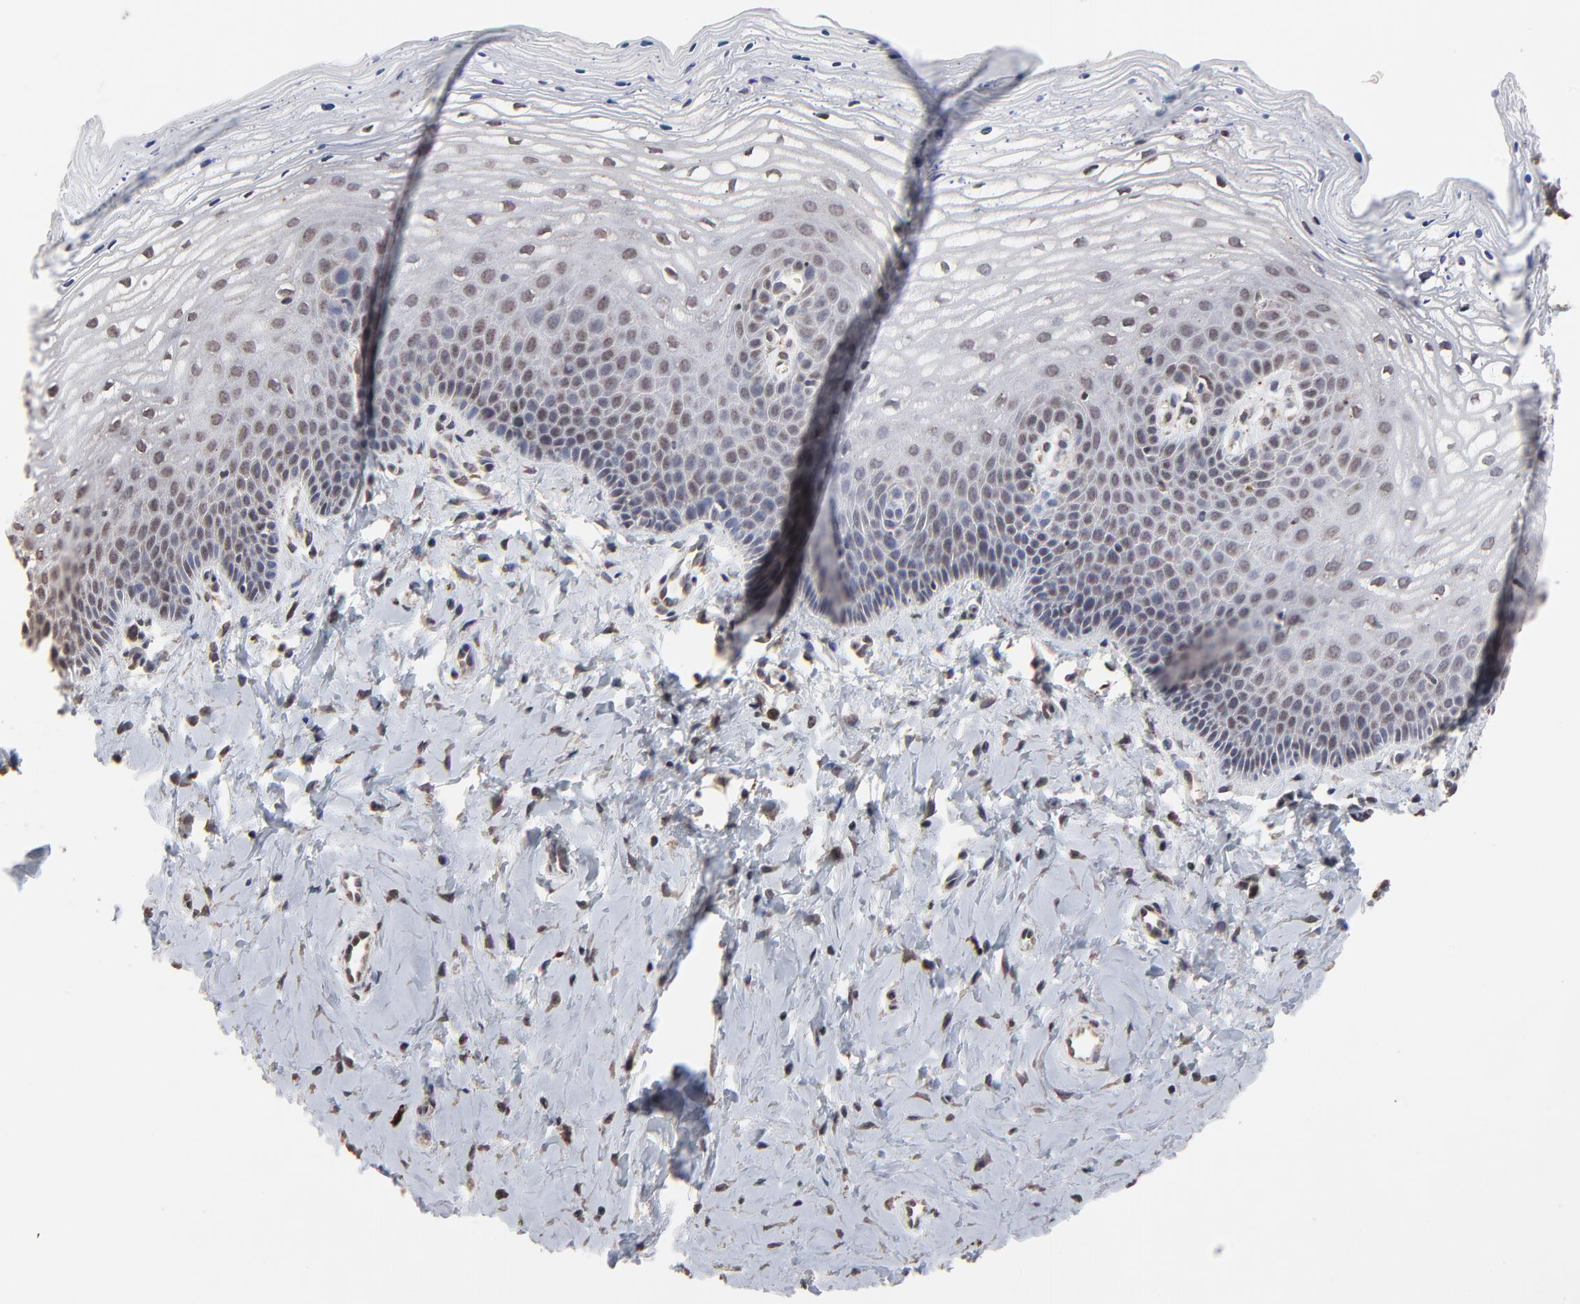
{"staining": {"intensity": "weak", "quantity": "<25%", "location": "nuclear"}, "tissue": "vagina", "cell_type": "Squamous epithelial cells", "image_type": "normal", "snomed": [{"axis": "morphology", "description": "Normal tissue, NOS"}, {"axis": "topography", "description": "Vagina"}], "caption": "Immunohistochemical staining of benign human vagina displays no significant staining in squamous epithelial cells.", "gene": "CHM", "patient": {"sex": "female", "age": 68}}